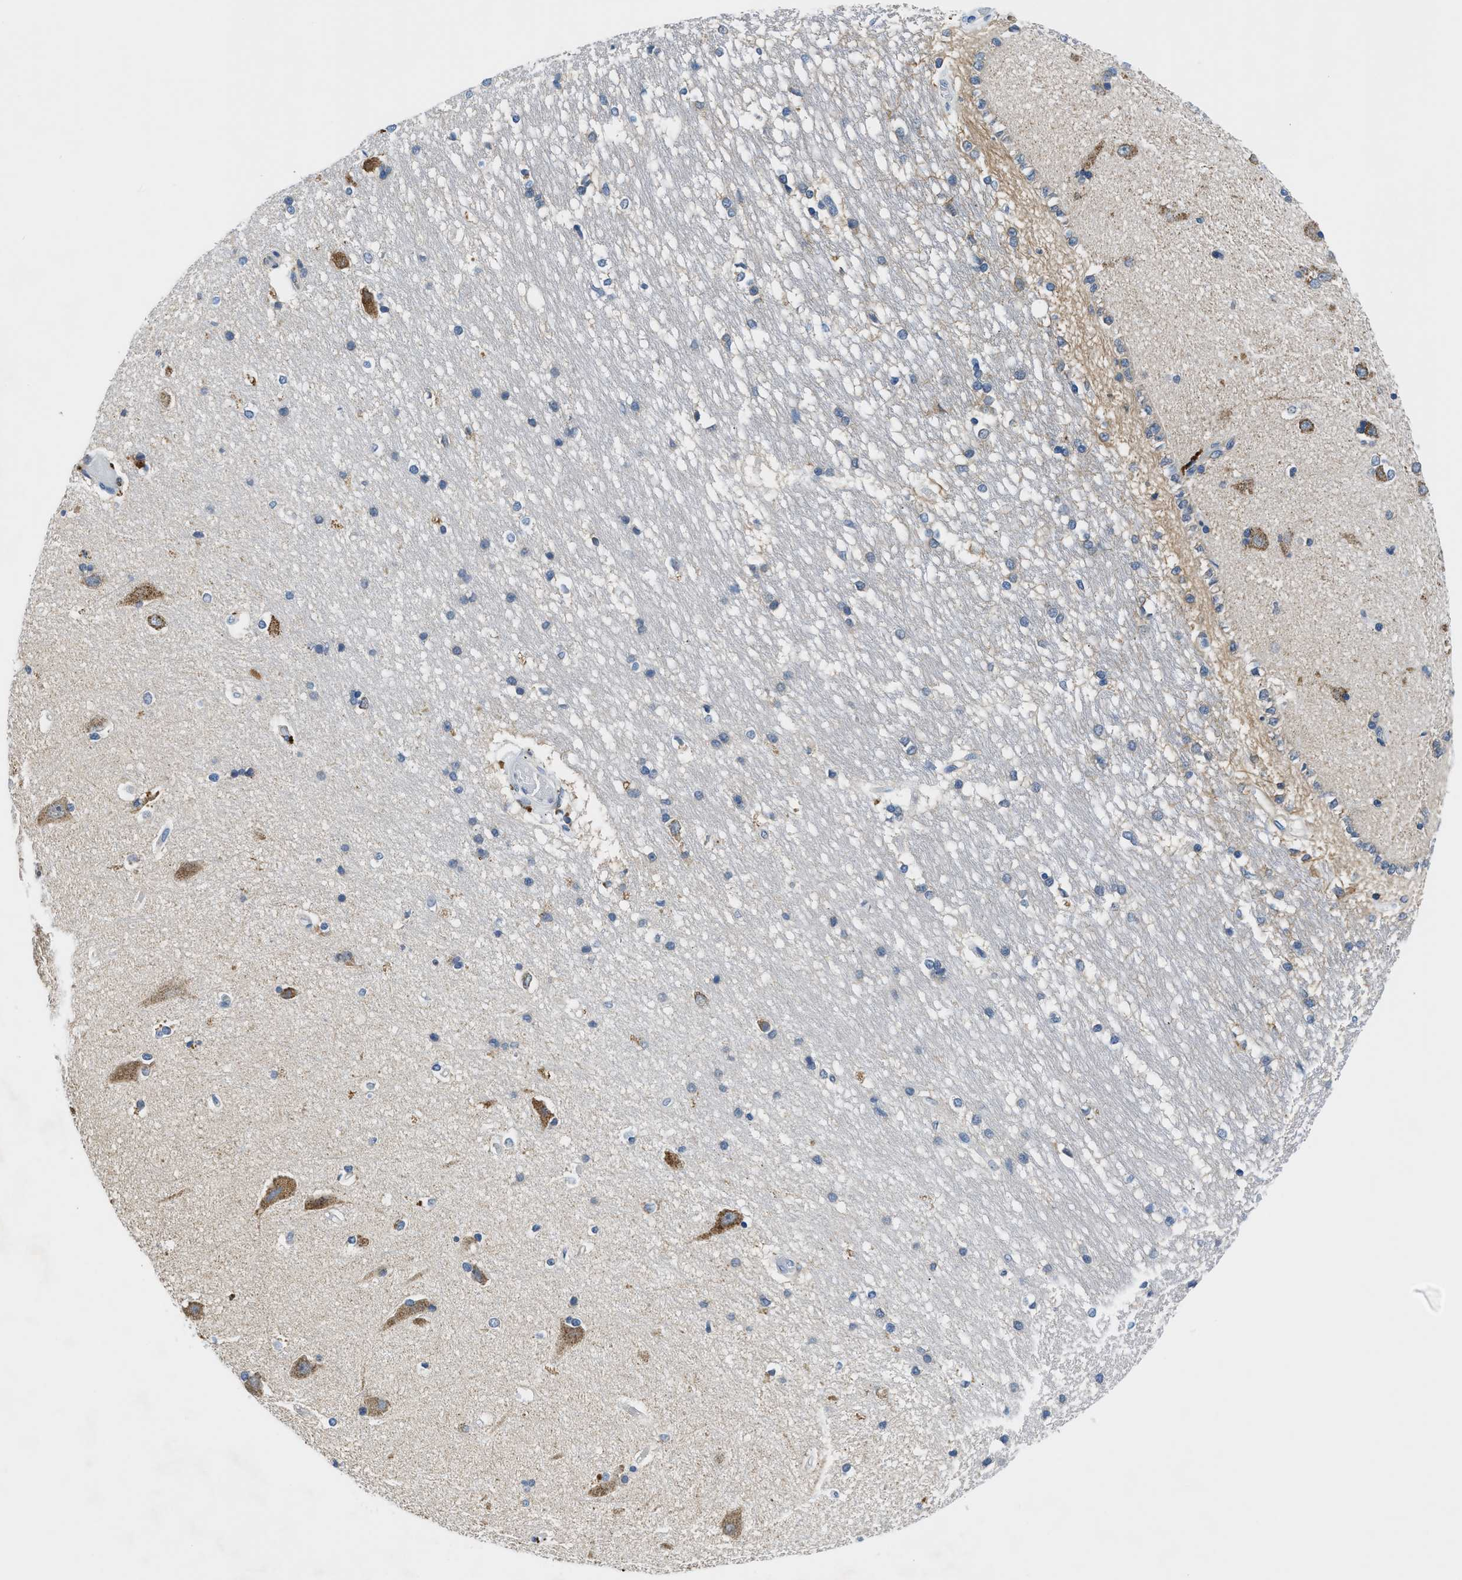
{"staining": {"intensity": "negative", "quantity": "none", "location": "none"}, "tissue": "hippocampus", "cell_type": "Glial cells", "image_type": "normal", "snomed": [{"axis": "morphology", "description": "Normal tissue, NOS"}, {"axis": "topography", "description": "Hippocampus"}], "caption": "Unremarkable hippocampus was stained to show a protein in brown. There is no significant staining in glial cells.", "gene": "PAFAH2", "patient": {"sex": "male", "age": 45}}